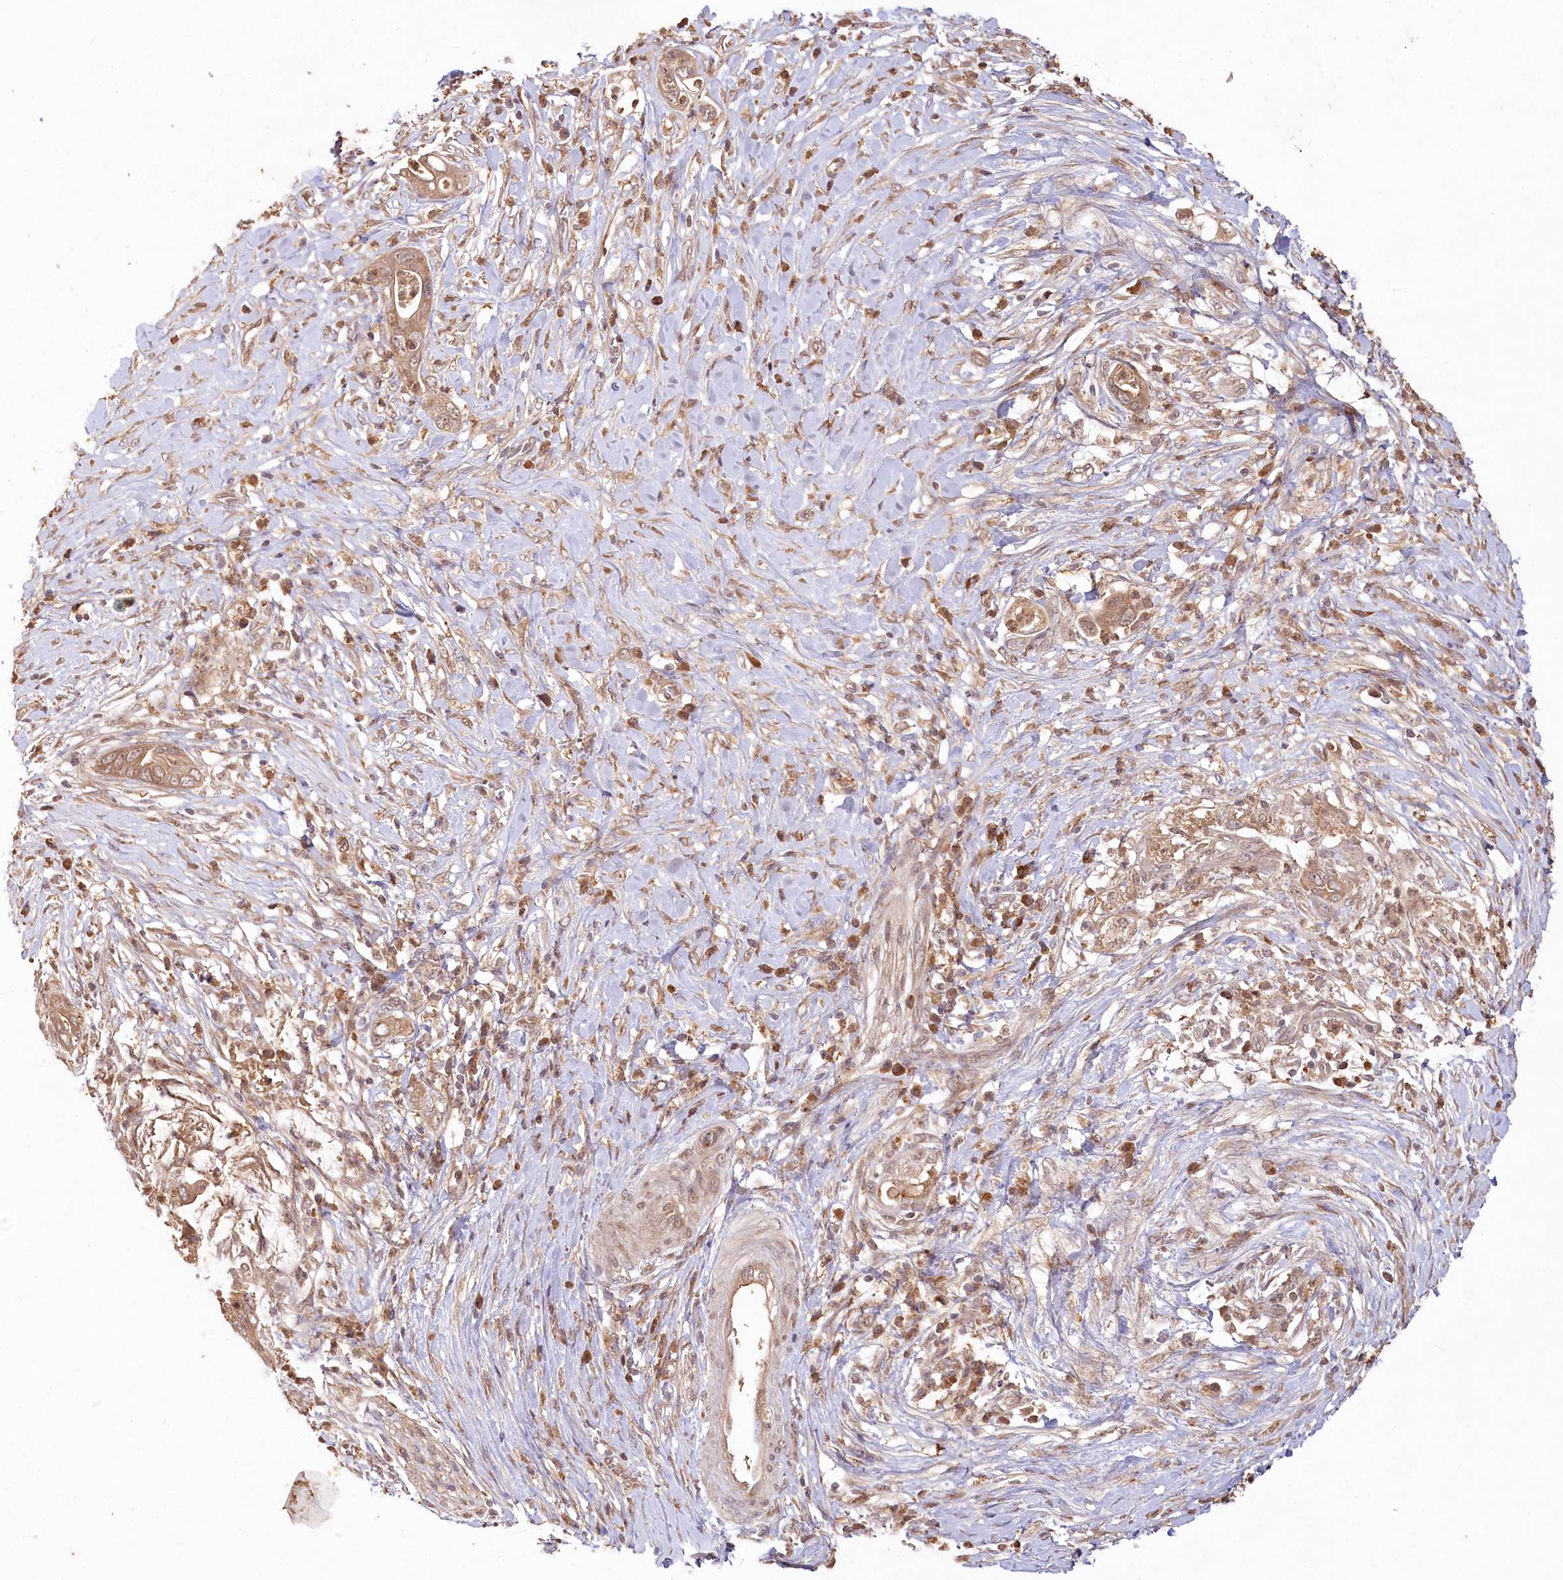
{"staining": {"intensity": "moderate", "quantity": ">75%", "location": "cytoplasmic/membranous"}, "tissue": "pancreatic cancer", "cell_type": "Tumor cells", "image_type": "cancer", "snomed": [{"axis": "morphology", "description": "Adenocarcinoma, NOS"}, {"axis": "topography", "description": "Pancreas"}], "caption": "A photomicrograph showing moderate cytoplasmic/membranous staining in approximately >75% of tumor cells in pancreatic cancer, as visualized by brown immunohistochemical staining.", "gene": "IRAK1BP1", "patient": {"sex": "male", "age": 75}}